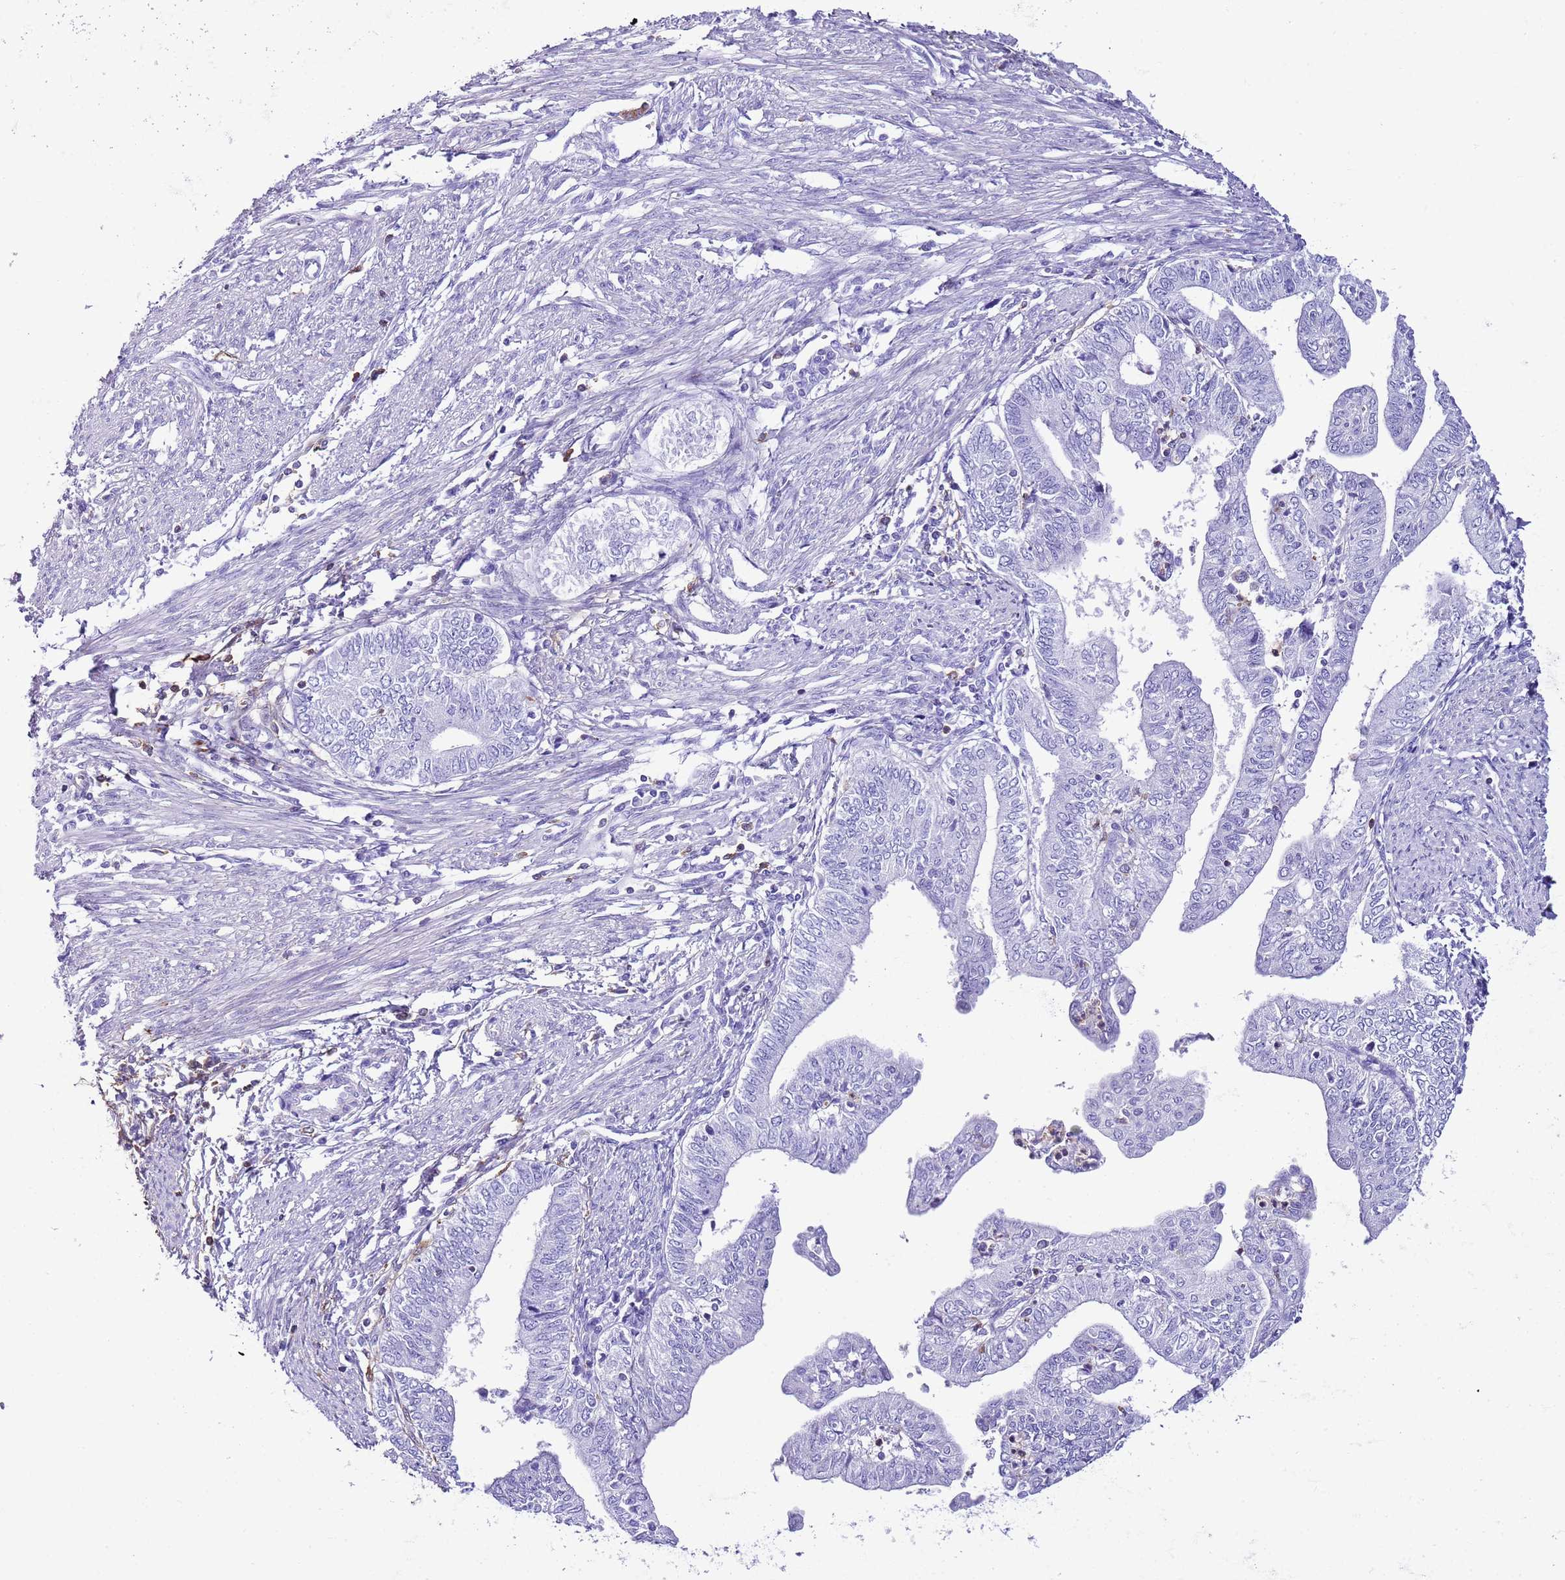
{"staining": {"intensity": "negative", "quantity": "none", "location": "none"}, "tissue": "endometrial cancer", "cell_type": "Tumor cells", "image_type": "cancer", "snomed": [{"axis": "morphology", "description": "Adenocarcinoma, NOS"}, {"axis": "topography", "description": "Endometrium"}], "caption": "Adenocarcinoma (endometrial) stained for a protein using immunohistochemistry (IHC) displays no expression tumor cells.", "gene": "CNN2", "patient": {"sex": "female", "age": 66}}